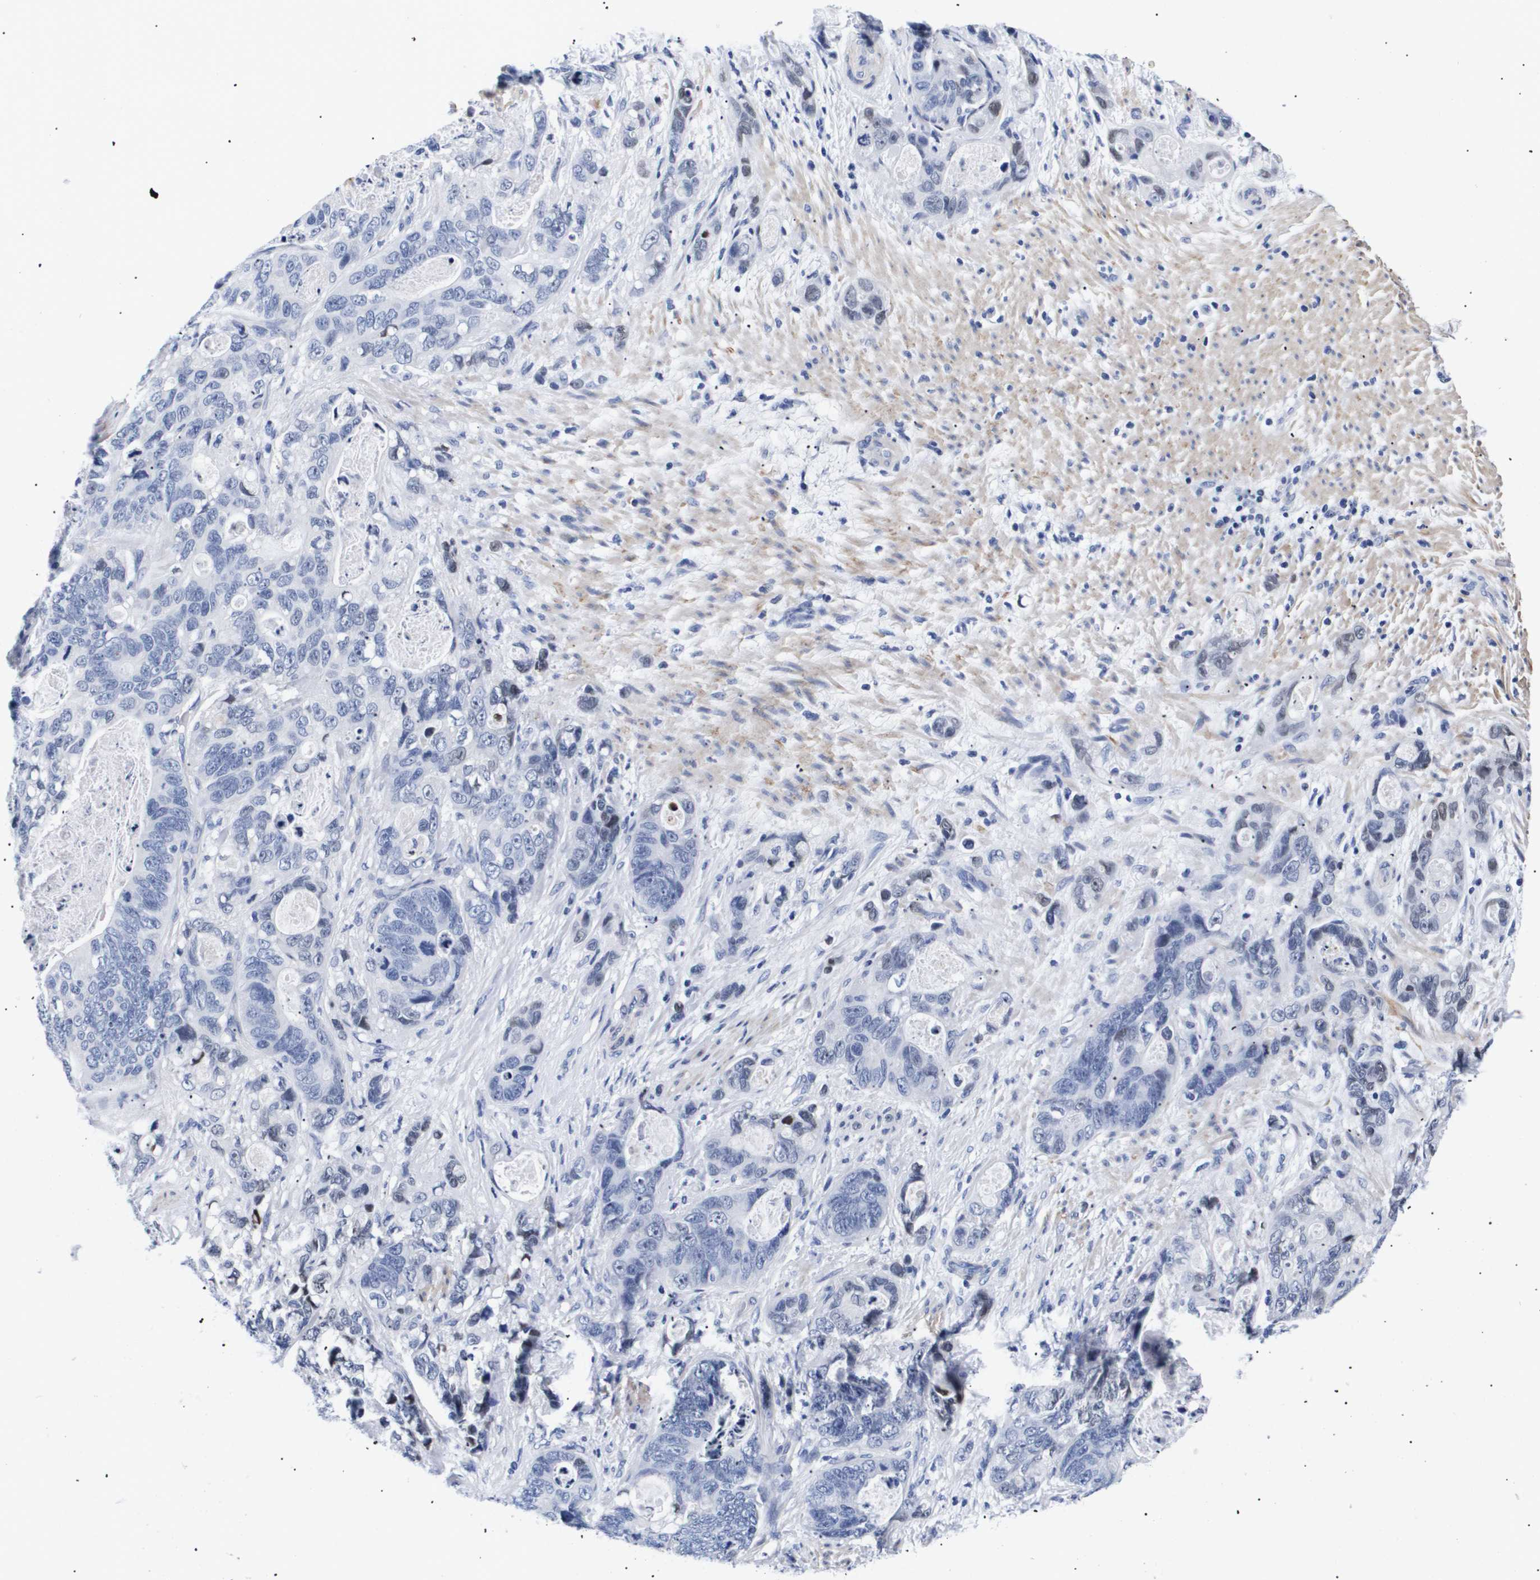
{"staining": {"intensity": "weak", "quantity": "<25%", "location": "nuclear"}, "tissue": "stomach cancer", "cell_type": "Tumor cells", "image_type": "cancer", "snomed": [{"axis": "morphology", "description": "Normal tissue, NOS"}, {"axis": "morphology", "description": "Adenocarcinoma, NOS"}, {"axis": "topography", "description": "Stomach"}], "caption": "Stomach cancer was stained to show a protein in brown. There is no significant expression in tumor cells.", "gene": "SHD", "patient": {"sex": "female", "age": 89}}